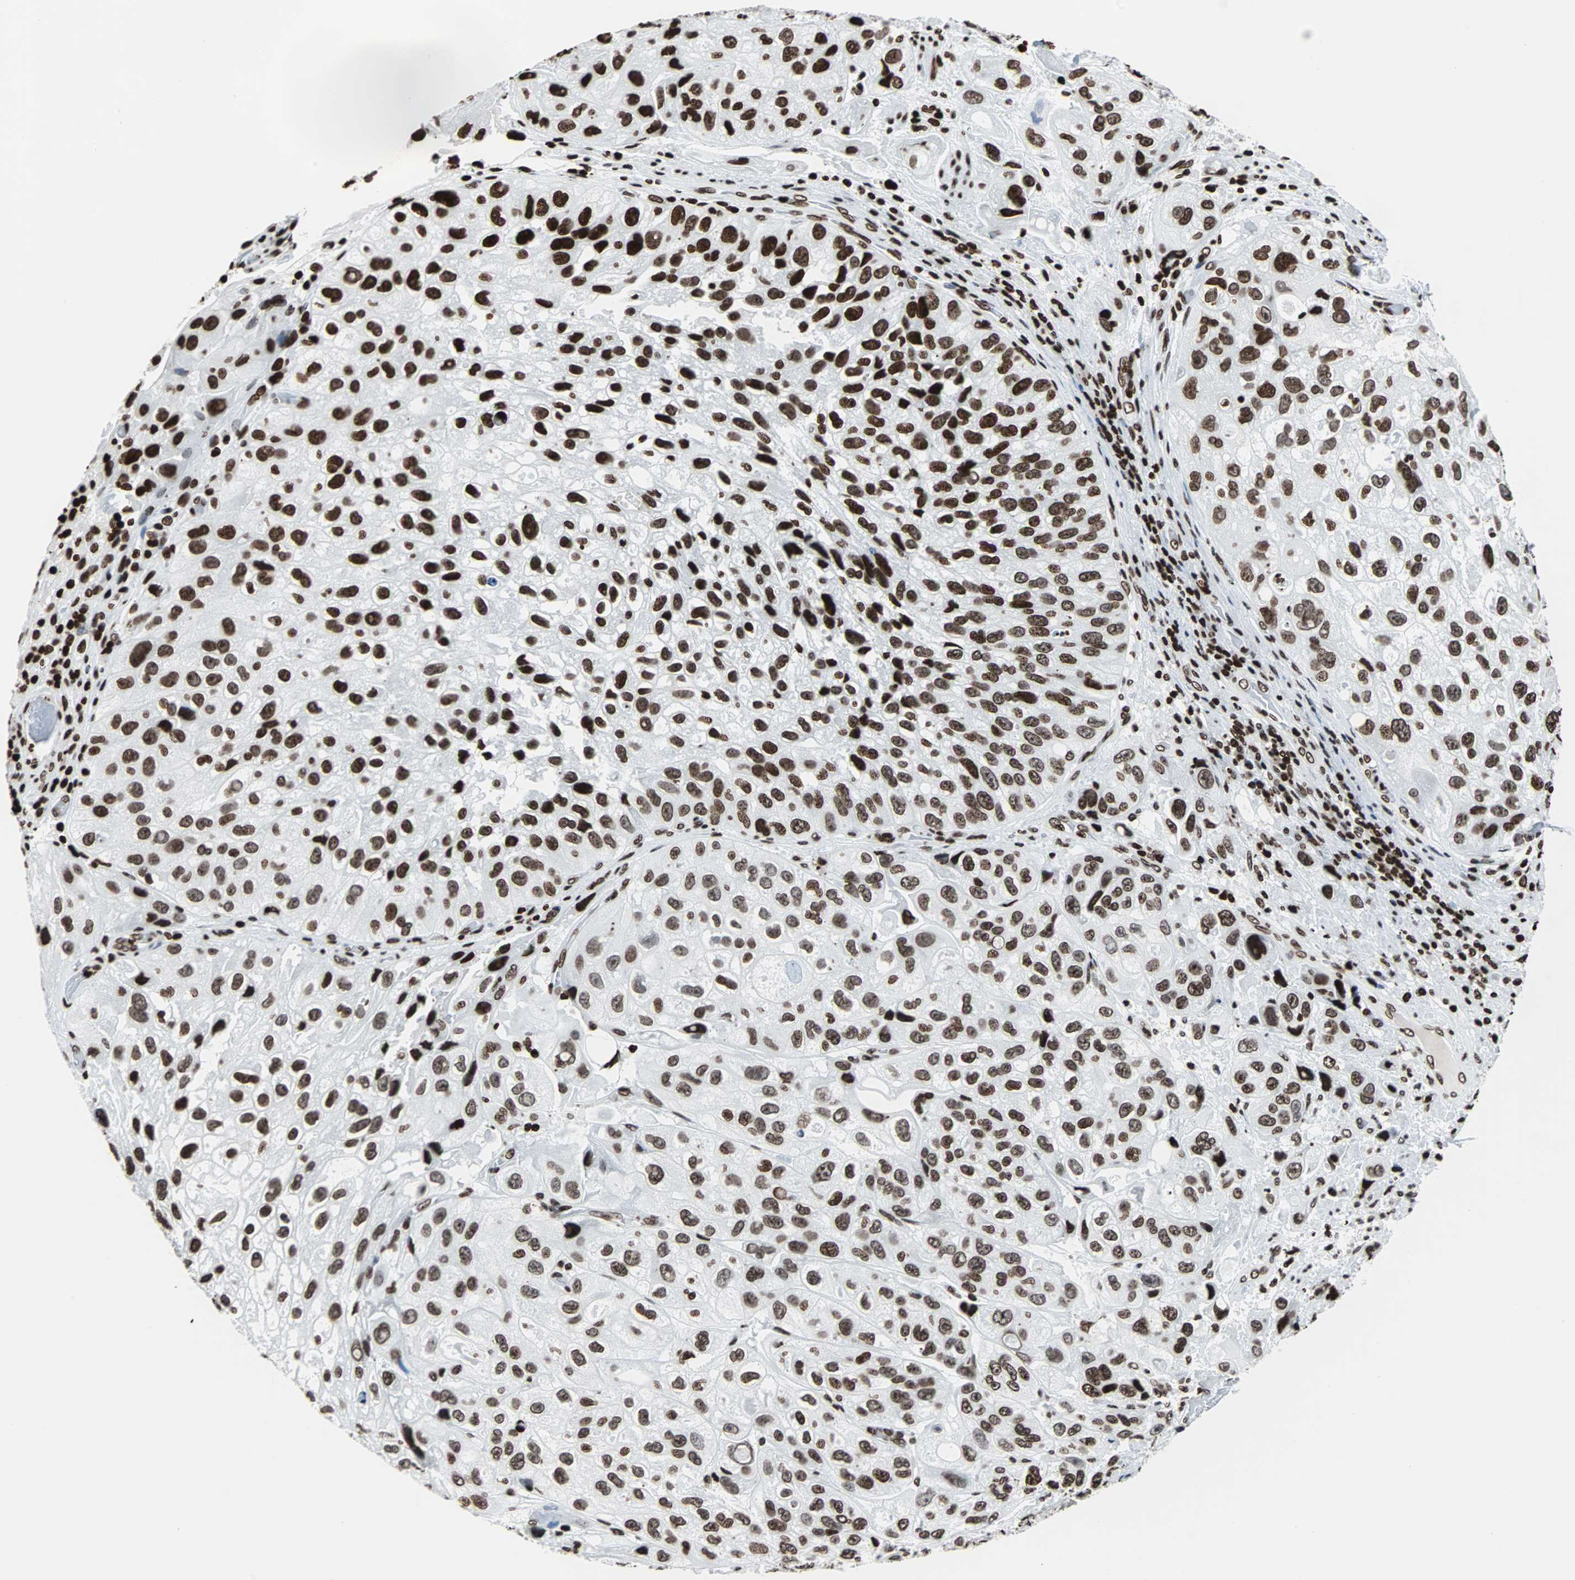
{"staining": {"intensity": "strong", "quantity": ">75%", "location": "nuclear"}, "tissue": "urothelial cancer", "cell_type": "Tumor cells", "image_type": "cancer", "snomed": [{"axis": "morphology", "description": "Urothelial carcinoma, High grade"}, {"axis": "topography", "description": "Urinary bladder"}], "caption": "High-grade urothelial carcinoma stained for a protein reveals strong nuclear positivity in tumor cells.", "gene": "H2BC18", "patient": {"sex": "female", "age": 64}}